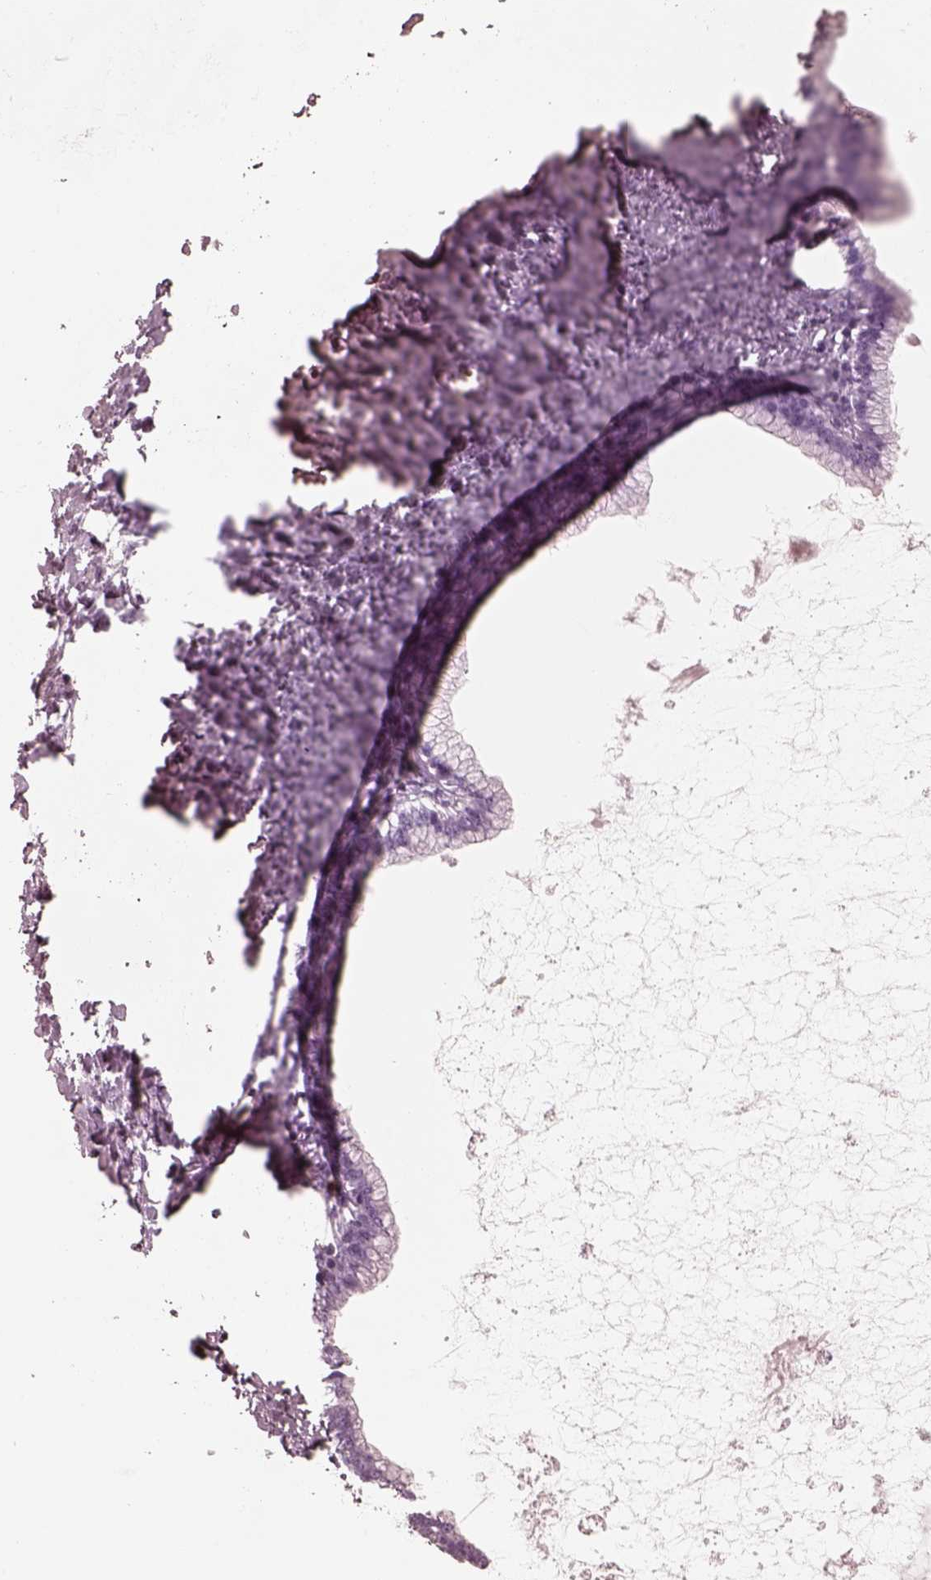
{"staining": {"intensity": "negative", "quantity": "none", "location": "none"}, "tissue": "ovarian cancer", "cell_type": "Tumor cells", "image_type": "cancer", "snomed": [{"axis": "morphology", "description": "Cystadenocarcinoma, mucinous, NOS"}, {"axis": "topography", "description": "Ovary"}], "caption": "IHC image of neoplastic tissue: human ovarian cancer (mucinous cystadenocarcinoma) stained with DAB (3,3'-diaminobenzidine) displays no significant protein staining in tumor cells.", "gene": "ELANE", "patient": {"sex": "female", "age": 41}}